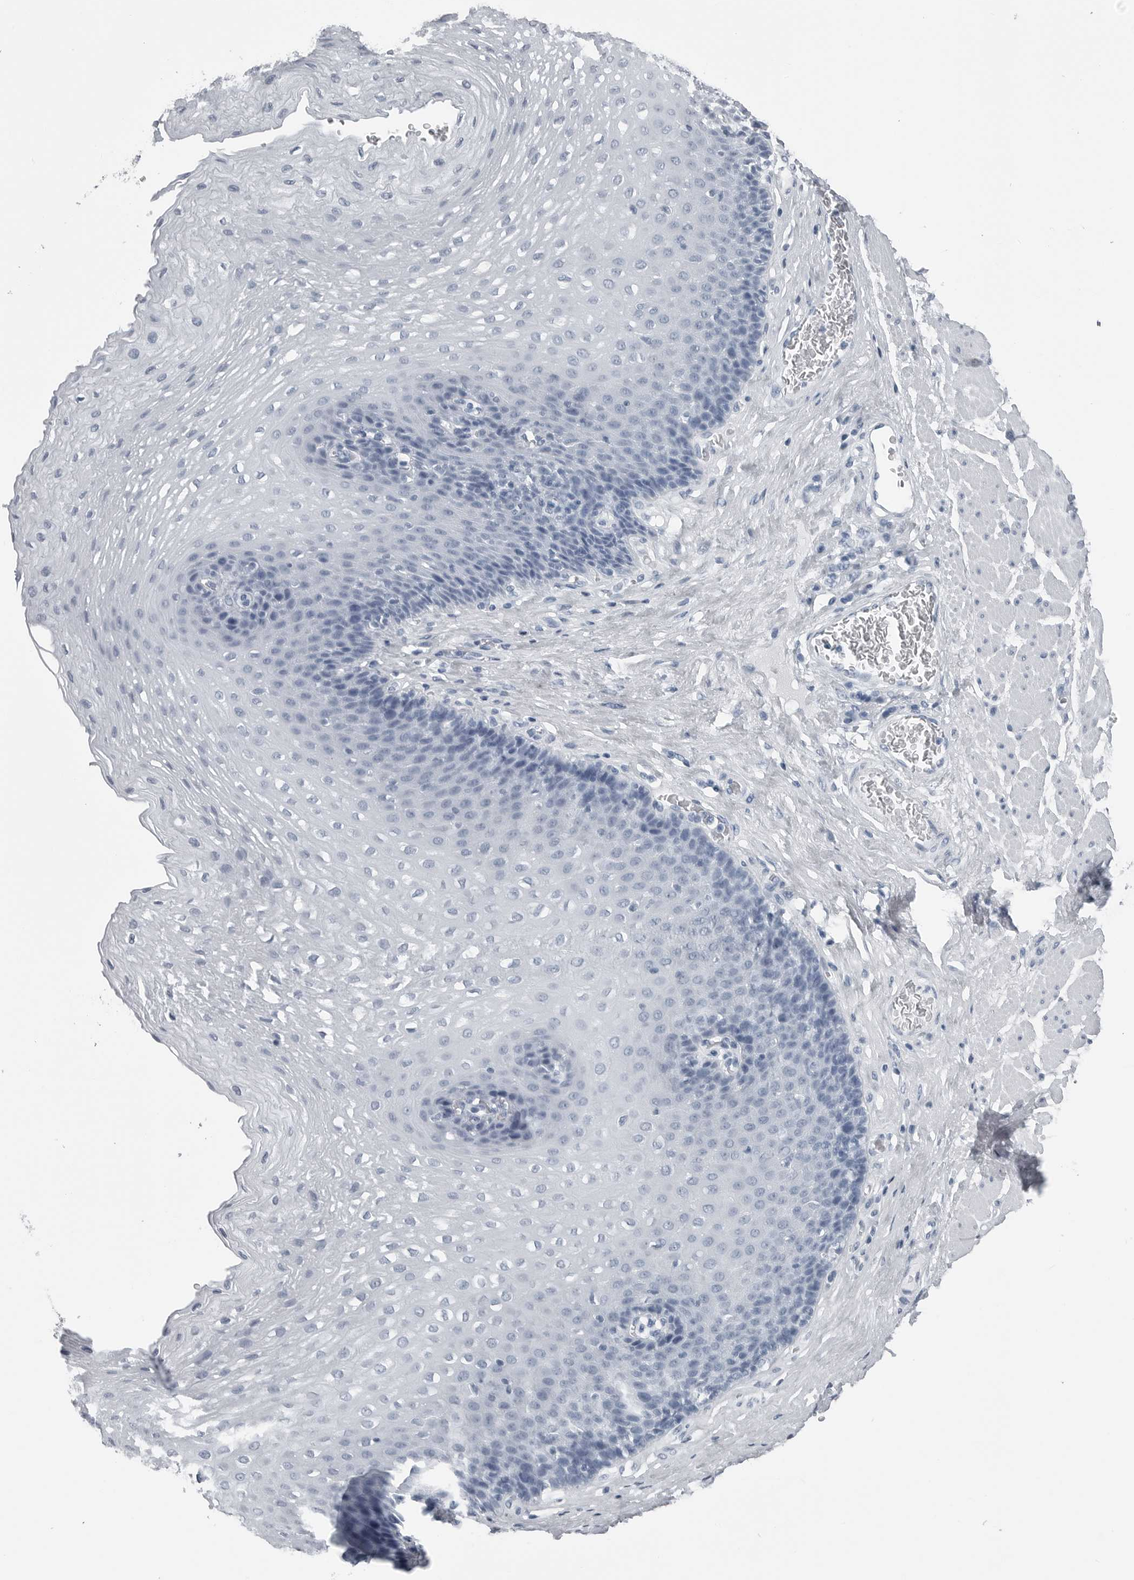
{"staining": {"intensity": "negative", "quantity": "none", "location": "none"}, "tissue": "esophagus", "cell_type": "Squamous epithelial cells", "image_type": "normal", "snomed": [{"axis": "morphology", "description": "Normal tissue, NOS"}, {"axis": "topography", "description": "Esophagus"}], "caption": "IHC of normal human esophagus exhibits no expression in squamous epithelial cells. (Brightfield microscopy of DAB immunohistochemistry at high magnification).", "gene": "SPINK1", "patient": {"sex": "female", "age": 66}}